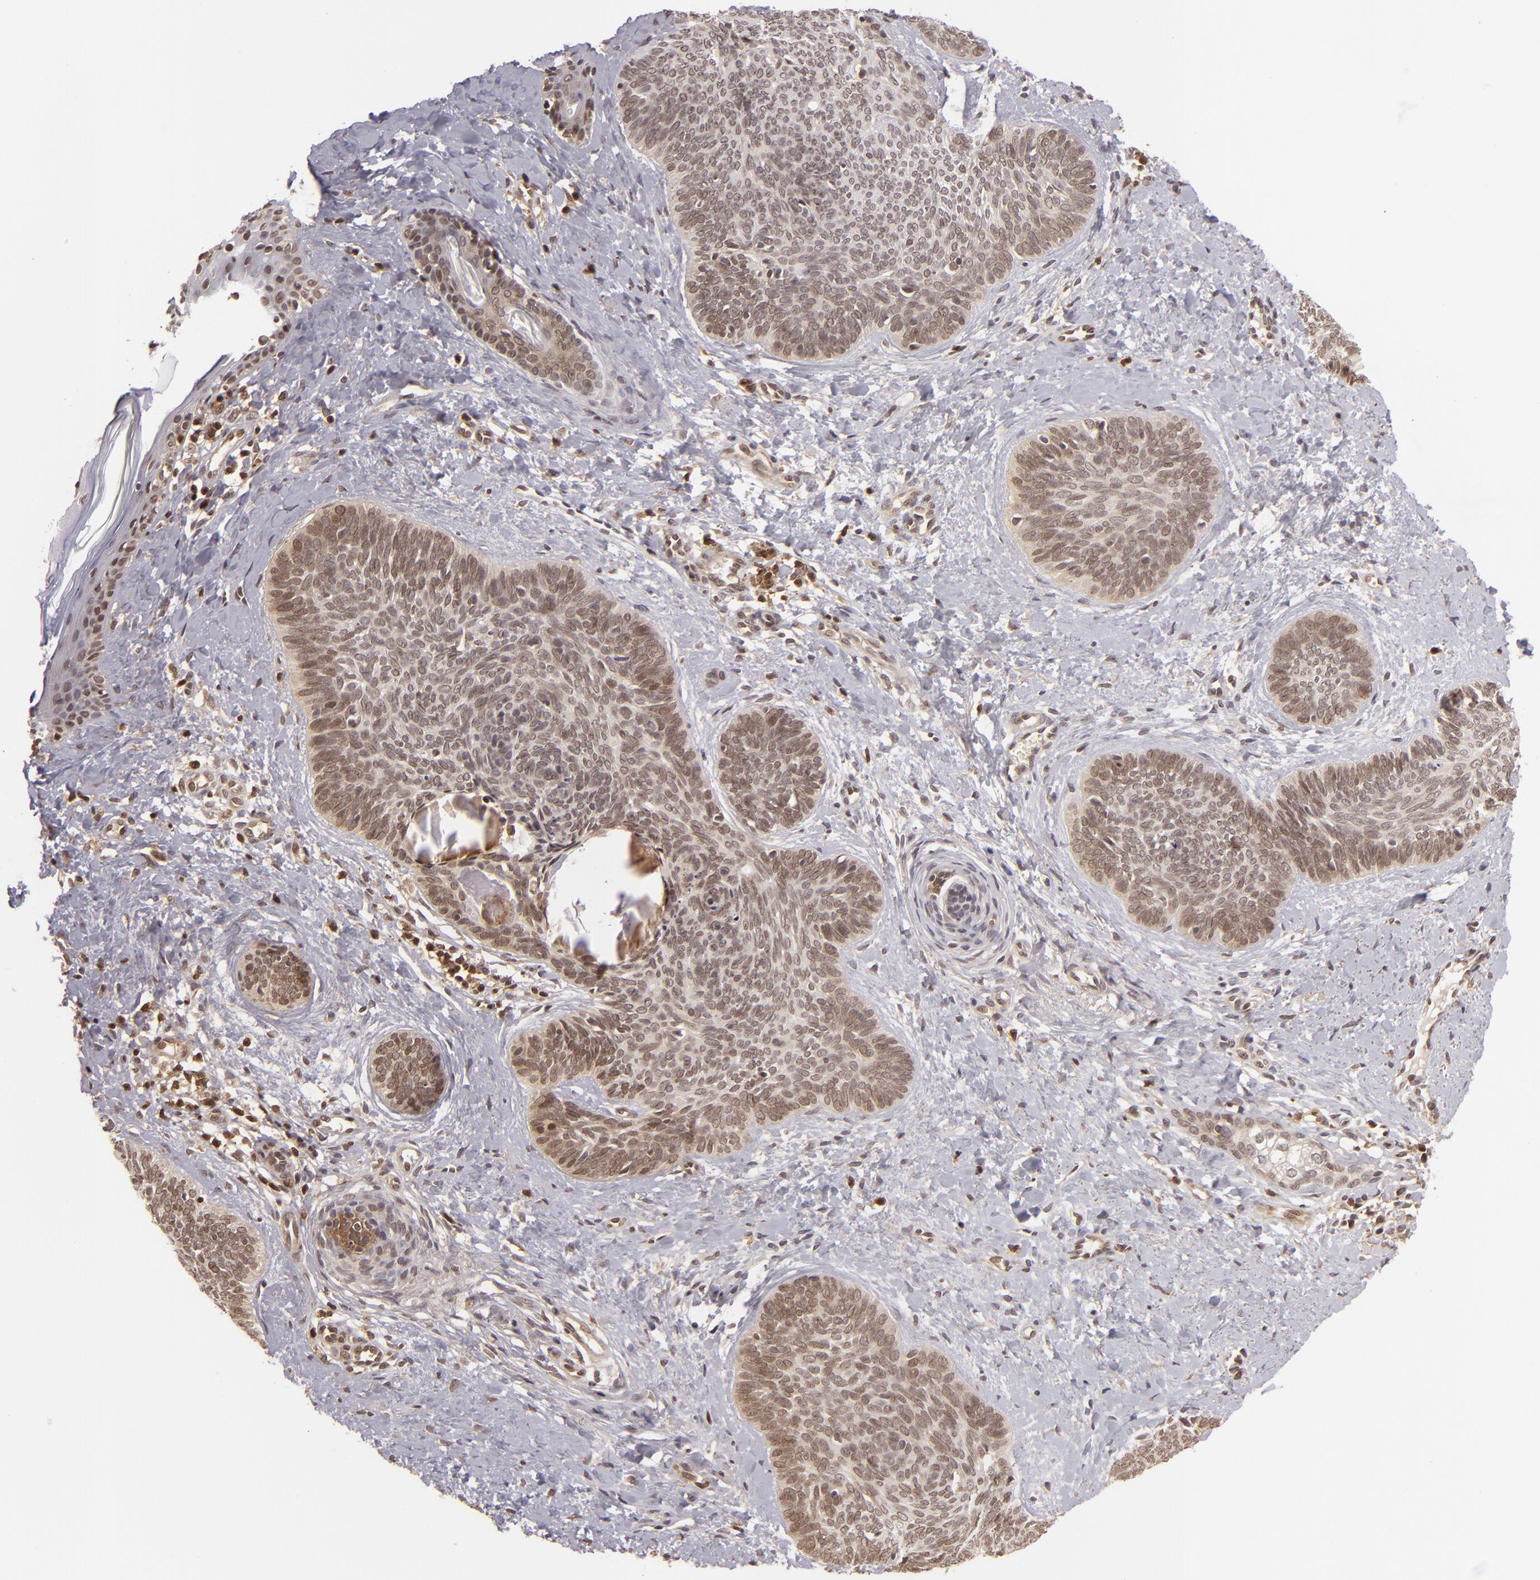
{"staining": {"intensity": "moderate", "quantity": ">75%", "location": "cytoplasmic/membranous,nuclear"}, "tissue": "skin cancer", "cell_type": "Tumor cells", "image_type": "cancer", "snomed": [{"axis": "morphology", "description": "Basal cell carcinoma"}, {"axis": "topography", "description": "Skin"}], "caption": "A histopathology image of skin basal cell carcinoma stained for a protein demonstrates moderate cytoplasmic/membranous and nuclear brown staining in tumor cells.", "gene": "ZBTB33", "patient": {"sex": "female", "age": 81}}